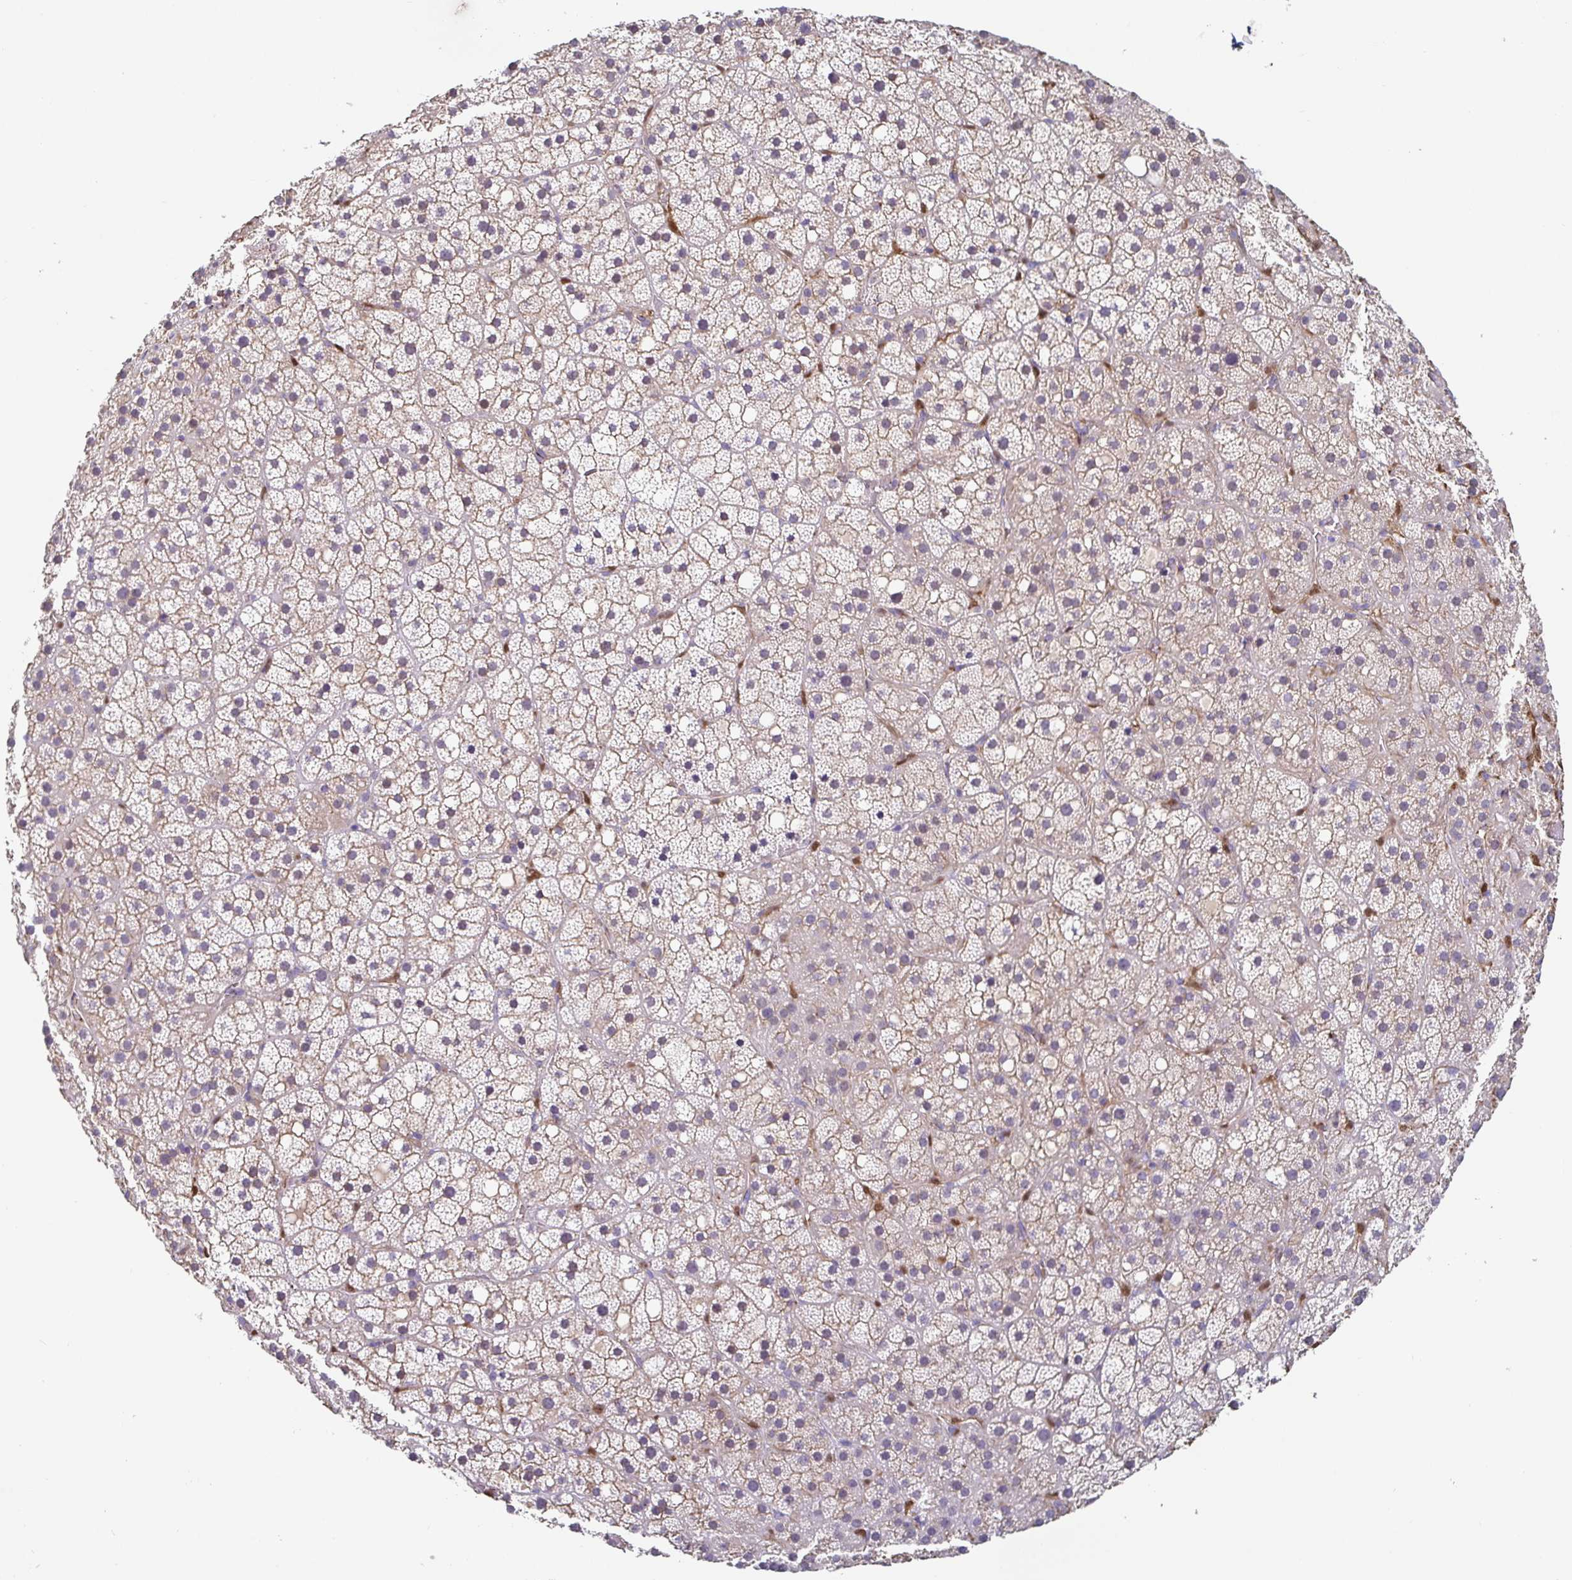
{"staining": {"intensity": "negative", "quantity": "none", "location": "none"}, "tissue": "adrenal gland", "cell_type": "Glandular cells", "image_type": "normal", "snomed": [{"axis": "morphology", "description": "Normal tissue, NOS"}, {"axis": "topography", "description": "Adrenal gland"}], "caption": "This is an immunohistochemistry (IHC) histopathology image of benign human adrenal gland. There is no staining in glandular cells.", "gene": "PIWIL3", "patient": {"sex": "male", "age": 53}}